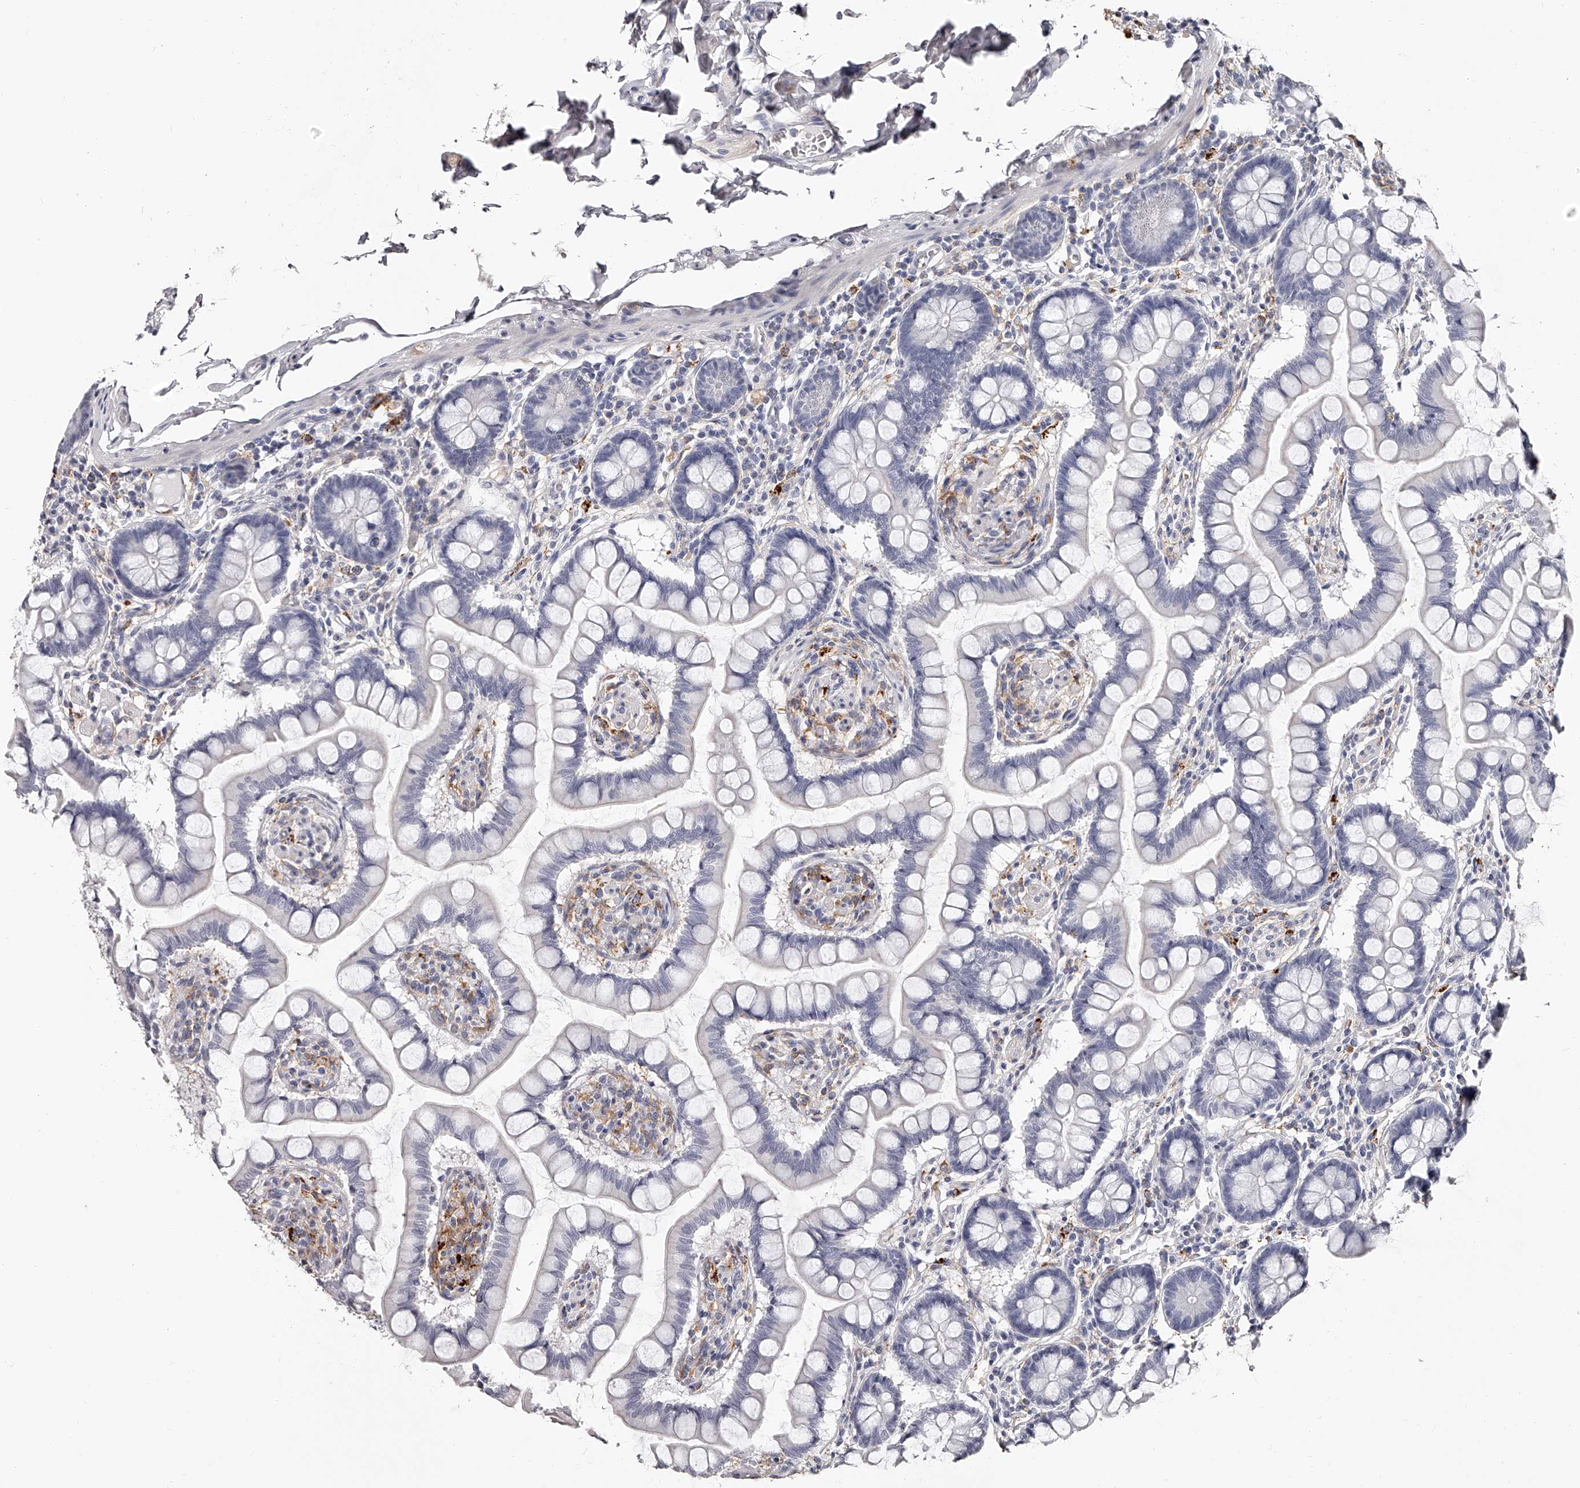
{"staining": {"intensity": "negative", "quantity": "none", "location": "none"}, "tissue": "small intestine", "cell_type": "Glandular cells", "image_type": "normal", "snomed": [{"axis": "morphology", "description": "Normal tissue, NOS"}, {"axis": "topography", "description": "Small intestine"}], "caption": "An image of small intestine stained for a protein demonstrates no brown staining in glandular cells. The staining is performed using DAB brown chromogen with nuclei counter-stained in using hematoxylin.", "gene": "PACSIN1", "patient": {"sex": "male", "age": 41}}